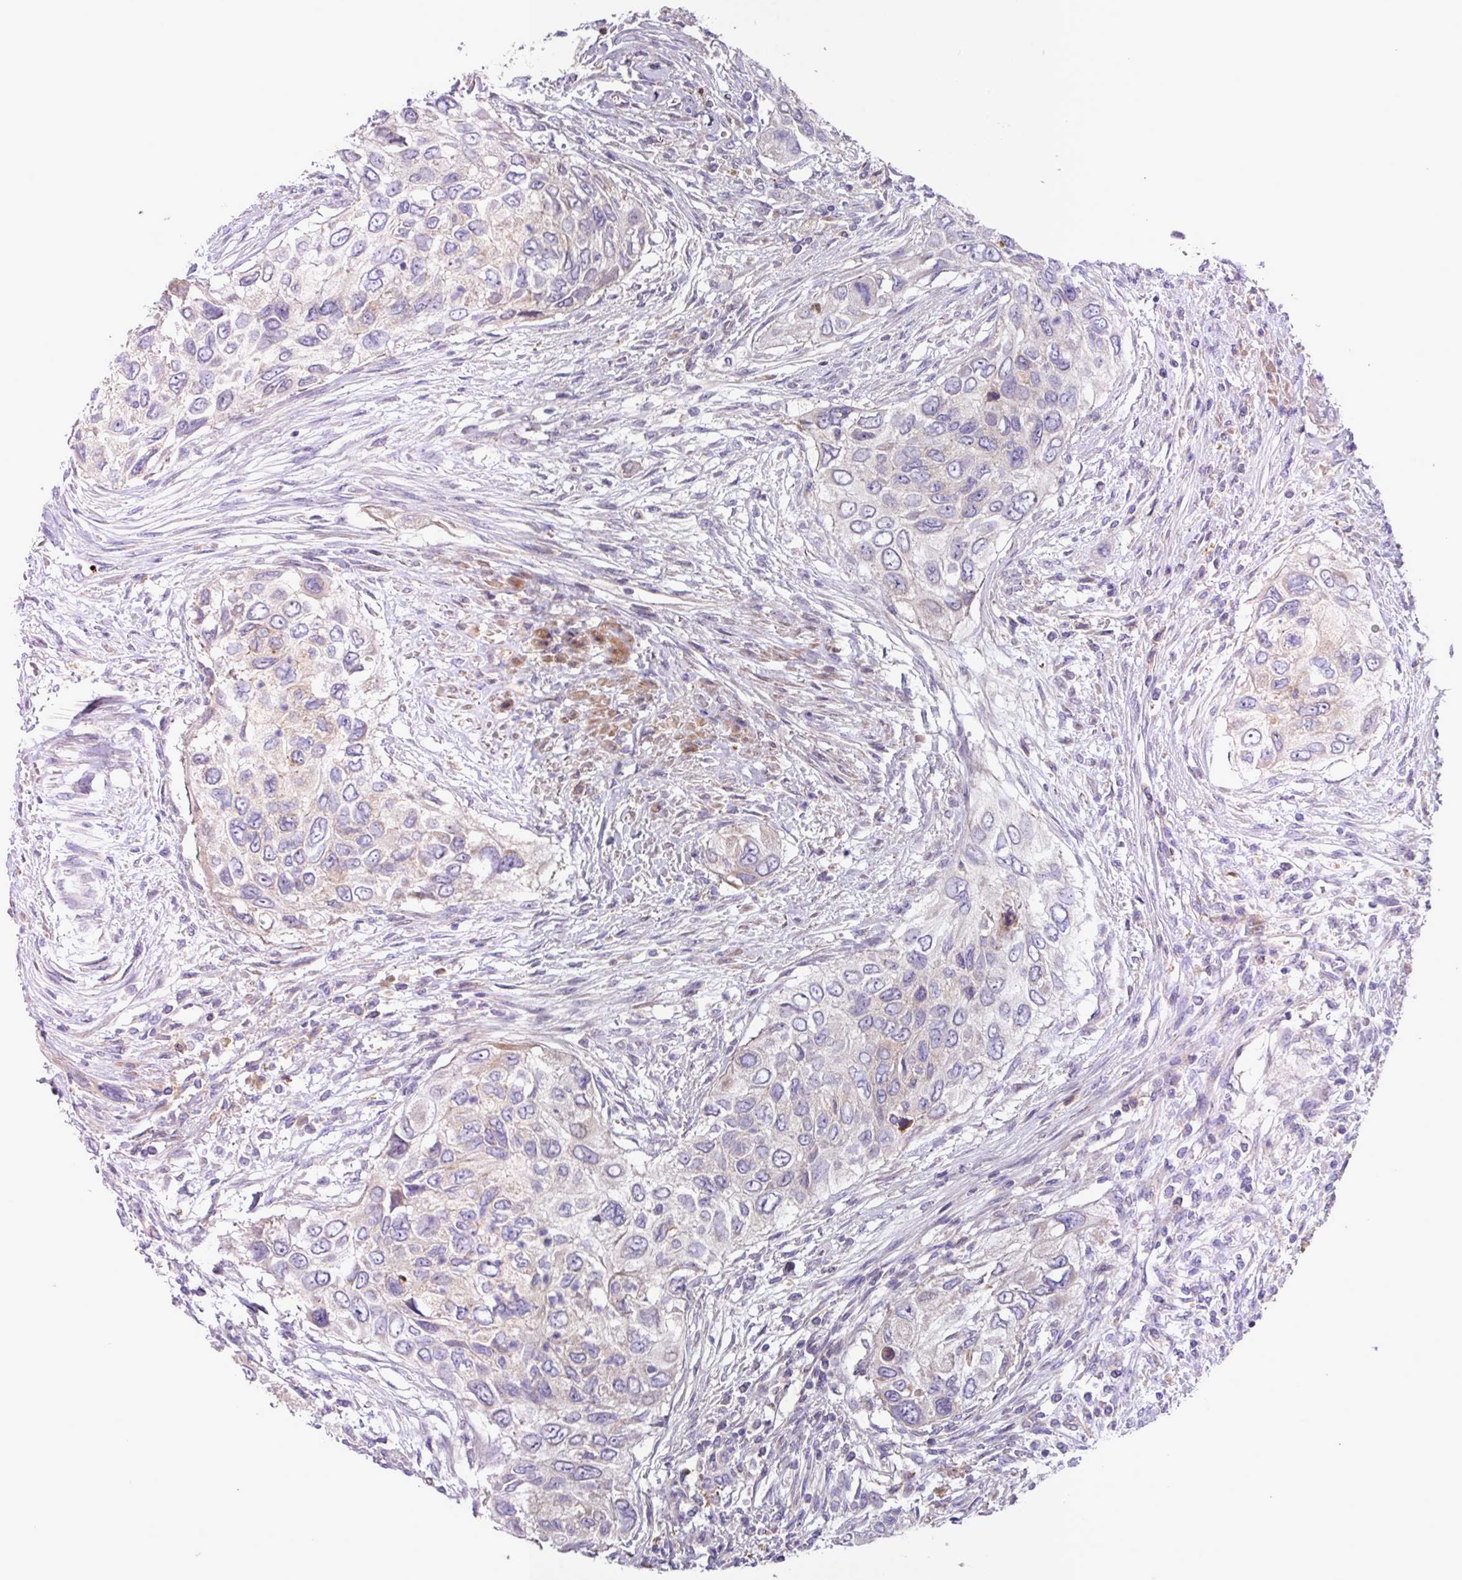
{"staining": {"intensity": "negative", "quantity": "none", "location": "none"}, "tissue": "urothelial cancer", "cell_type": "Tumor cells", "image_type": "cancer", "snomed": [{"axis": "morphology", "description": "Urothelial carcinoma, High grade"}, {"axis": "topography", "description": "Urinary bladder"}], "caption": "Human urothelial carcinoma (high-grade) stained for a protein using immunohistochemistry (IHC) reveals no expression in tumor cells.", "gene": "IQCJ", "patient": {"sex": "female", "age": 60}}